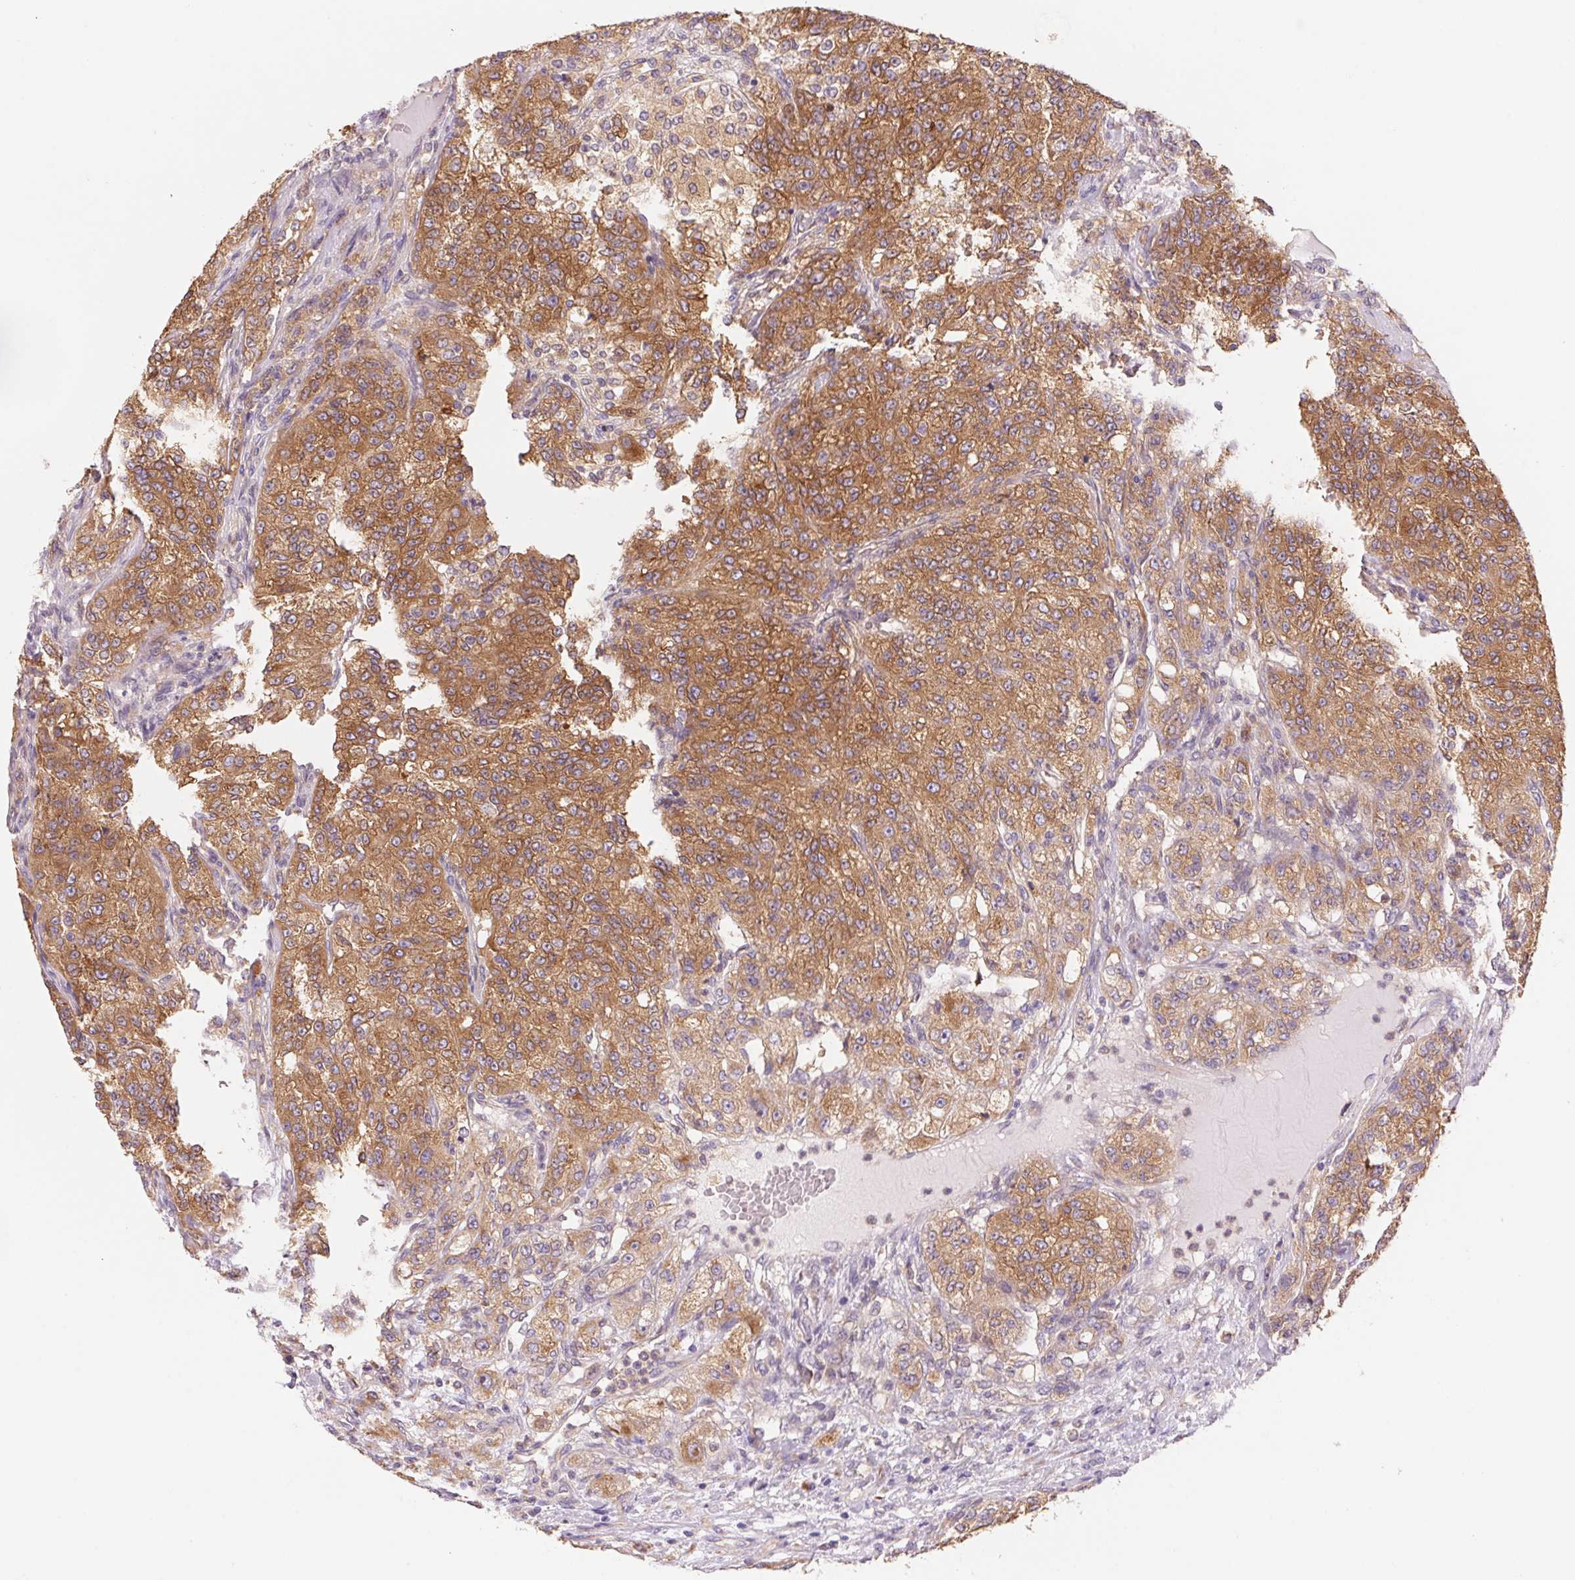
{"staining": {"intensity": "moderate", "quantity": ">75%", "location": "cytoplasmic/membranous"}, "tissue": "renal cancer", "cell_type": "Tumor cells", "image_type": "cancer", "snomed": [{"axis": "morphology", "description": "Adenocarcinoma, NOS"}, {"axis": "topography", "description": "Kidney"}], "caption": "The photomicrograph reveals immunohistochemical staining of adenocarcinoma (renal). There is moderate cytoplasmic/membranous staining is seen in approximately >75% of tumor cells.", "gene": "RAB1A", "patient": {"sex": "female", "age": 63}}